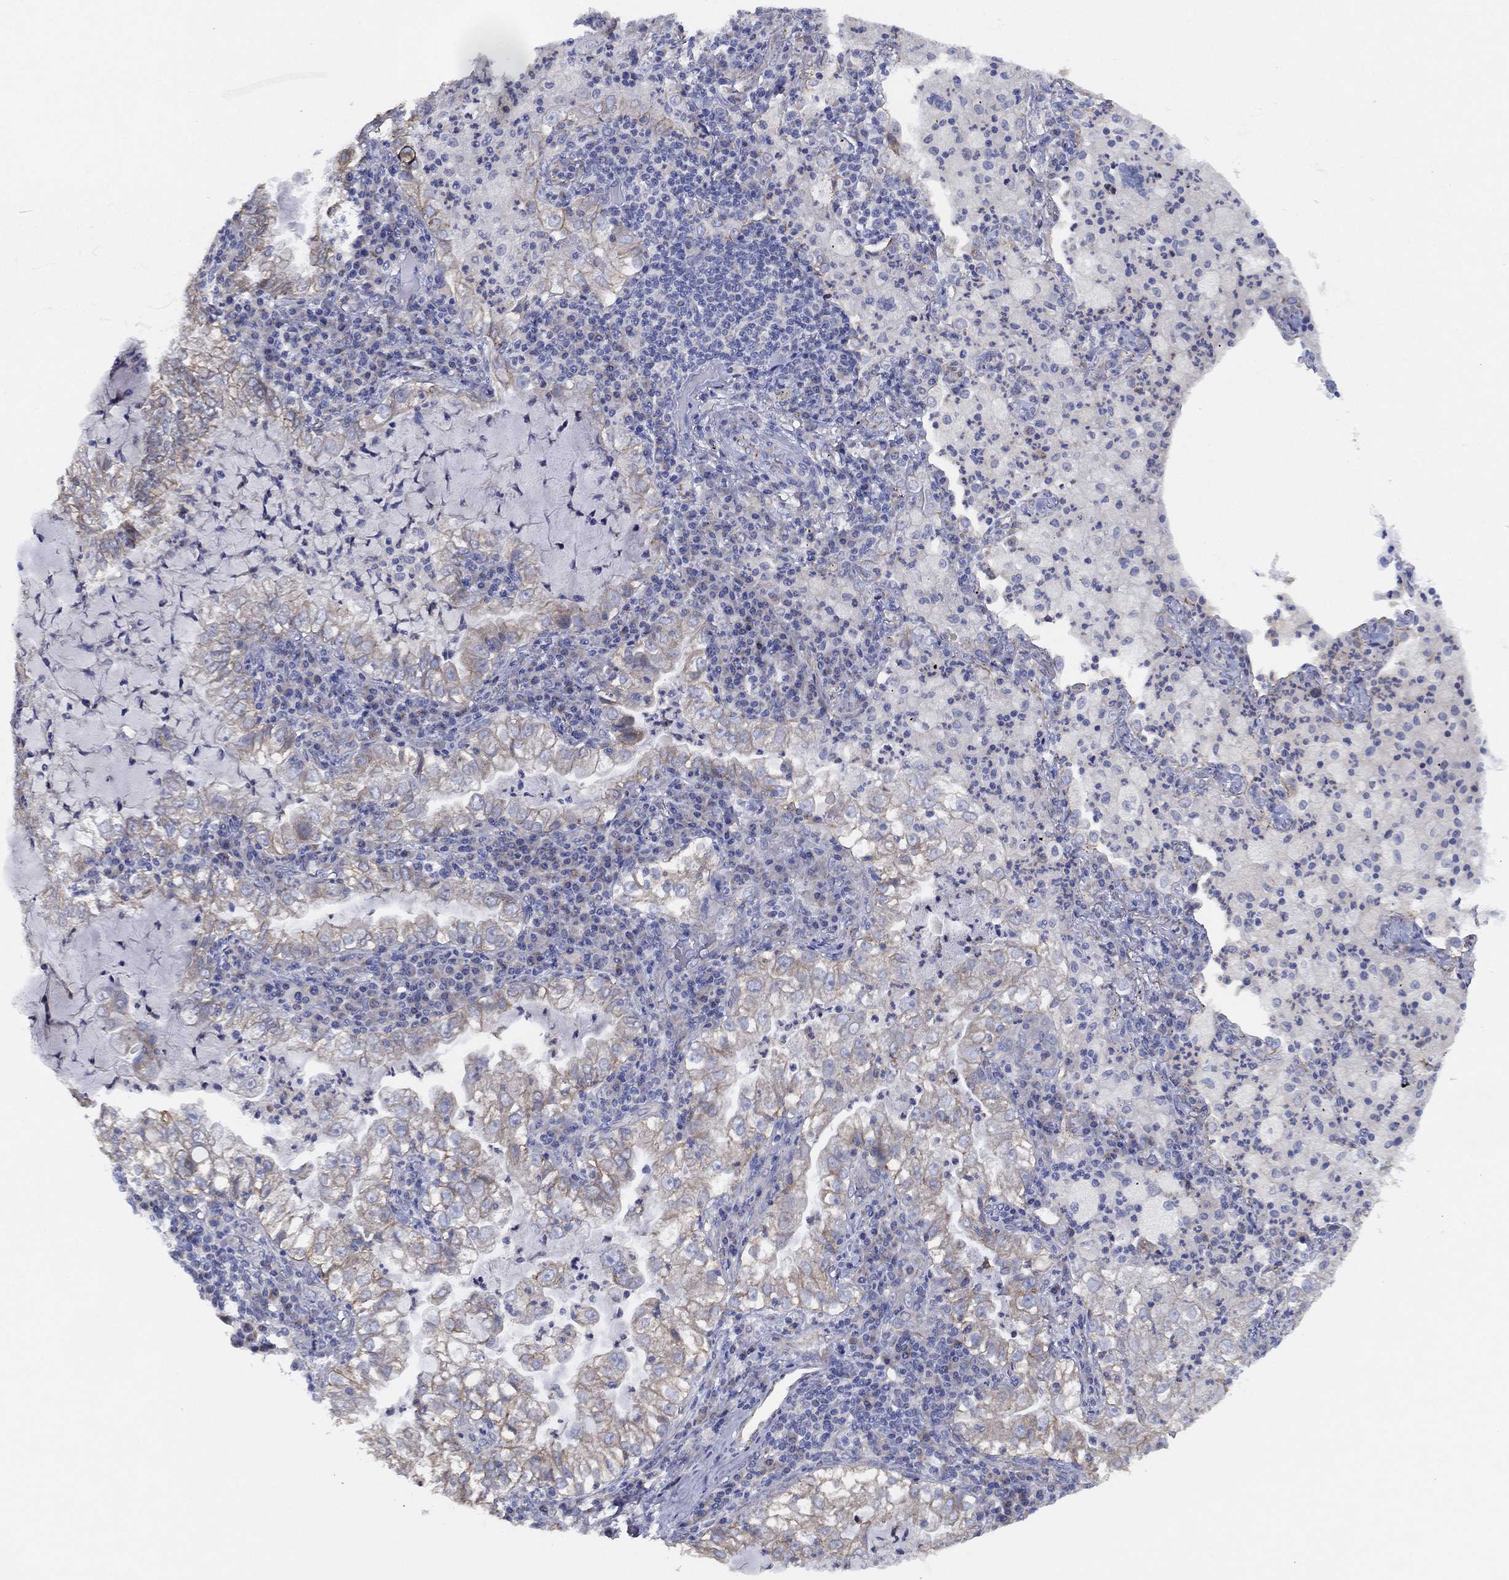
{"staining": {"intensity": "weak", "quantity": ">75%", "location": "cytoplasmic/membranous"}, "tissue": "lung cancer", "cell_type": "Tumor cells", "image_type": "cancer", "snomed": [{"axis": "morphology", "description": "Adenocarcinoma, NOS"}, {"axis": "topography", "description": "Lung"}], "caption": "Immunohistochemical staining of lung cancer shows low levels of weak cytoplasmic/membranous protein positivity in about >75% of tumor cells. (Stains: DAB in brown, nuclei in blue, Microscopy: brightfield microscopy at high magnification).", "gene": "ZNF223", "patient": {"sex": "female", "age": 73}}